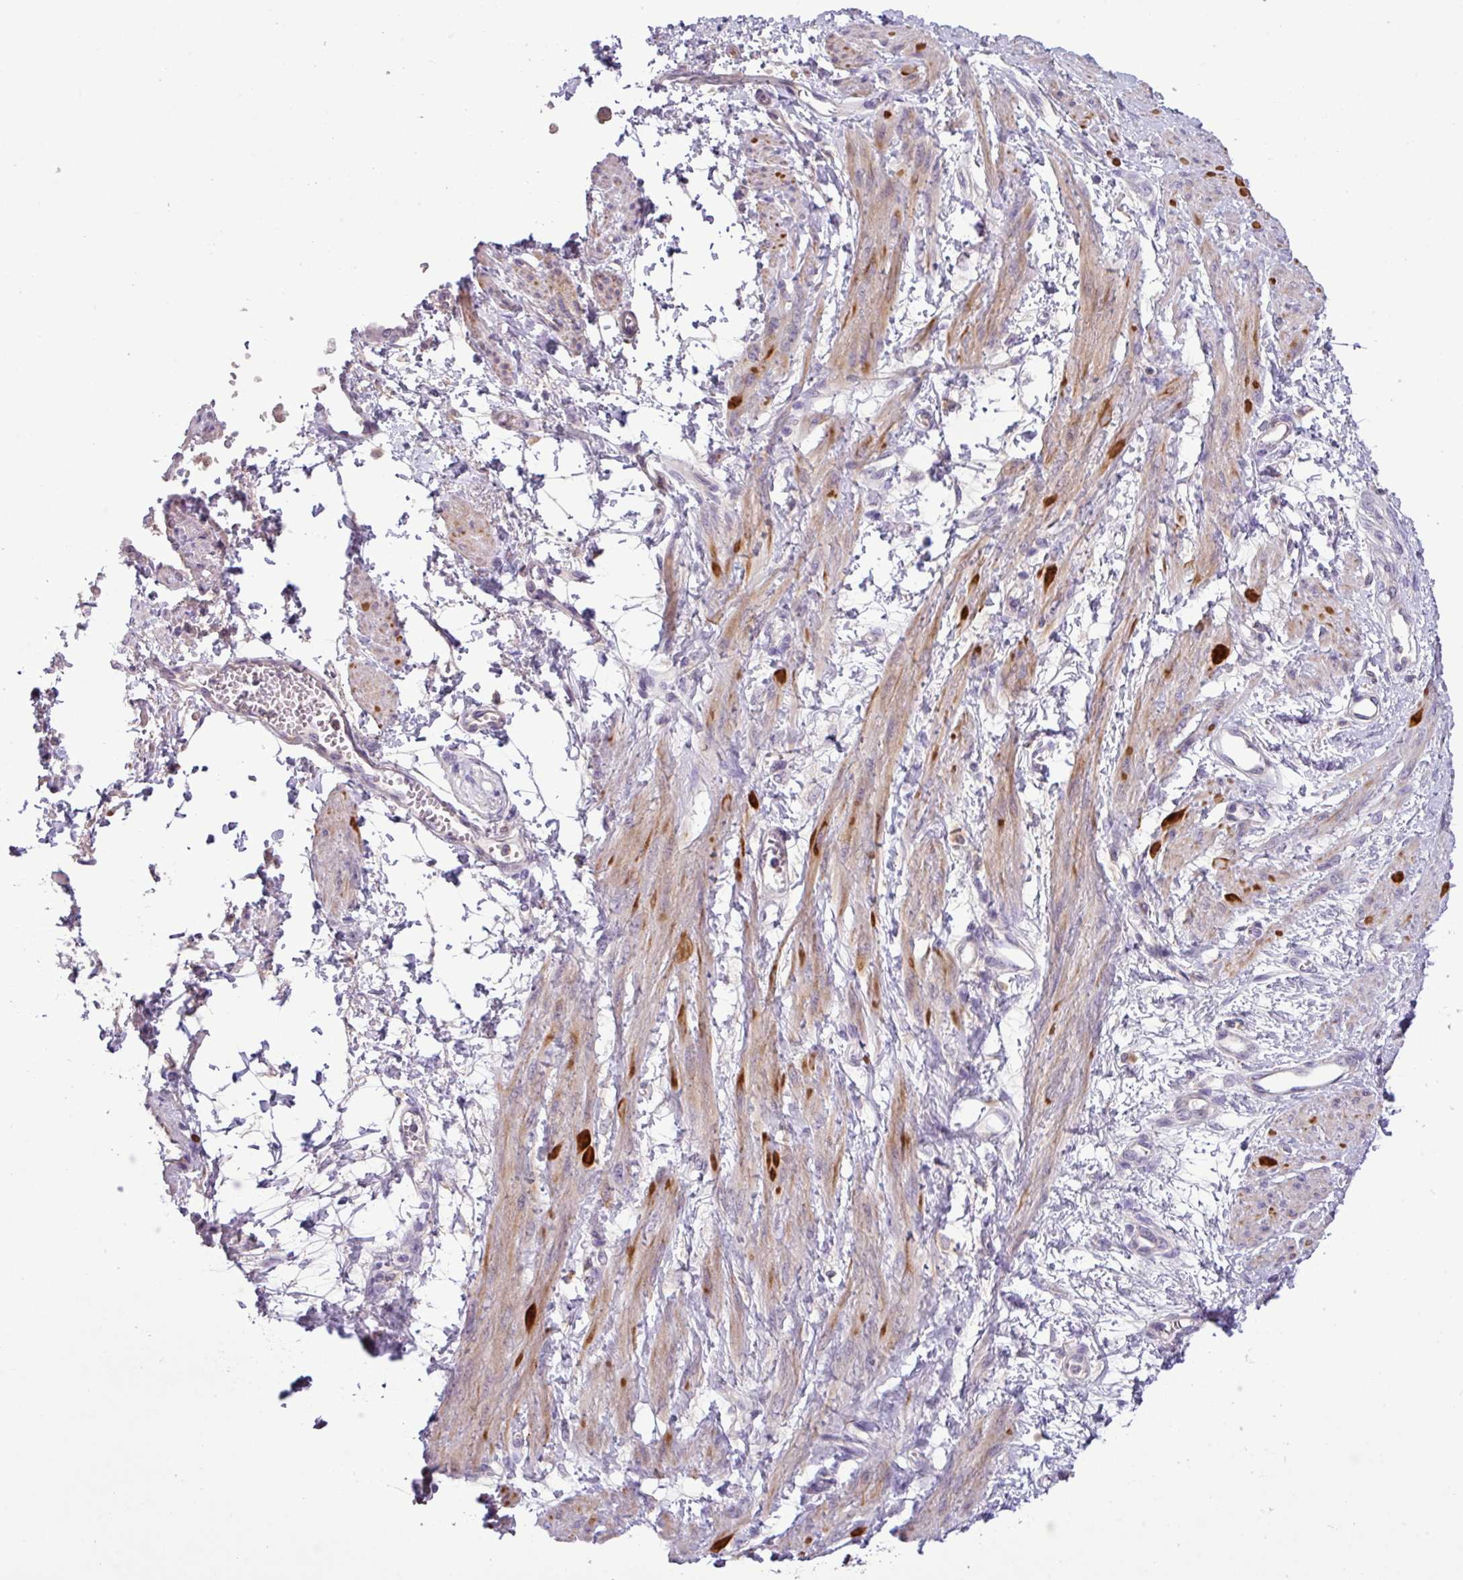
{"staining": {"intensity": "moderate", "quantity": "25%-75%", "location": "cytoplasmic/membranous"}, "tissue": "smooth muscle", "cell_type": "Smooth muscle cells", "image_type": "normal", "snomed": [{"axis": "morphology", "description": "Normal tissue, NOS"}, {"axis": "topography", "description": "Smooth muscle"}, {"axis": "topography", "description": "Uterus"}], "caption": "Immunohistochemistry (IHC) image of normal smooth muscle stained for a protein (brown), which demonstrates medium levels of moderate cytoplasmic/membranous staining in about 25%-75% of smooth muscle cells.", "gene": "TMEM62", "patient": {"sex": "female", "age": 39}}